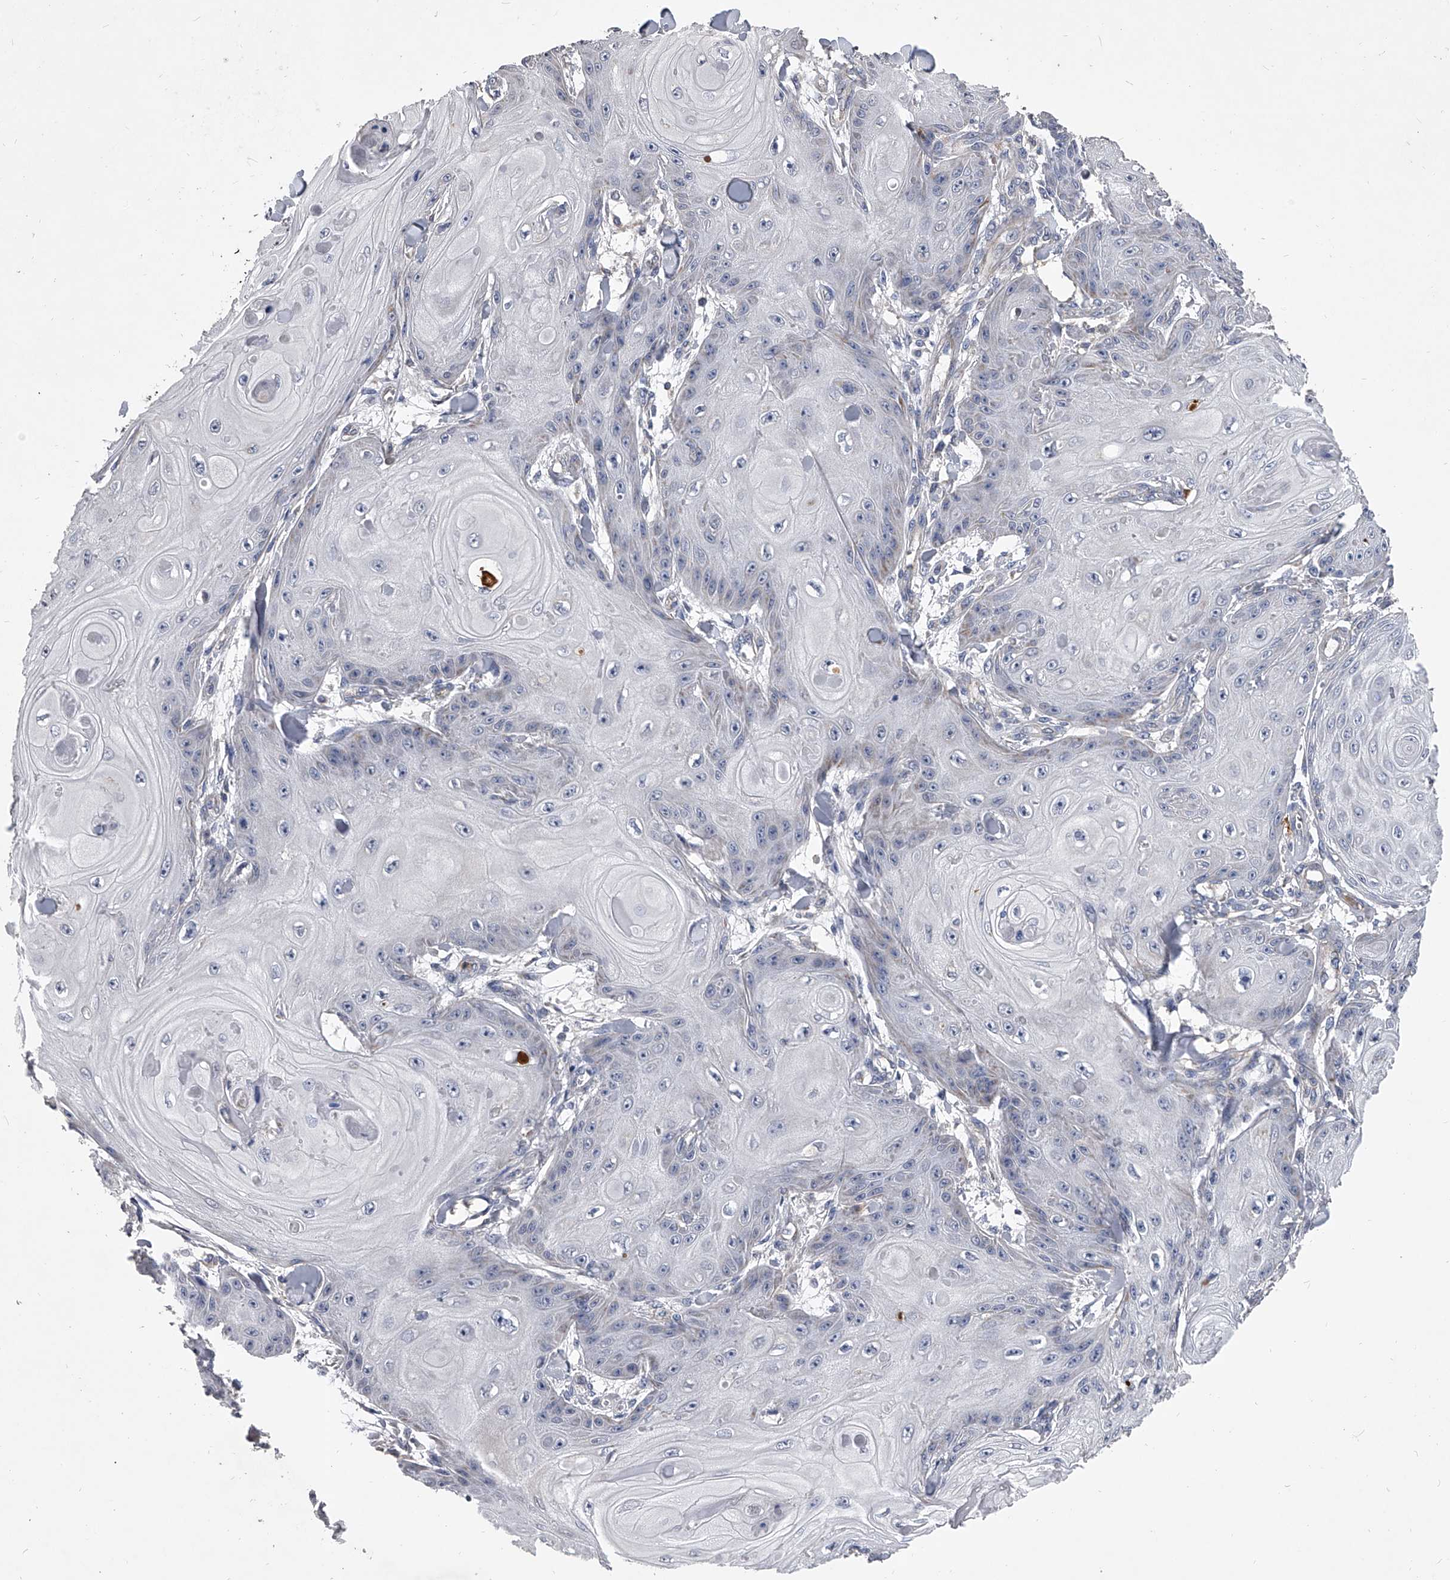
{"staining": {"intensity": "negative", "quantity": "none", "location": "none"}, "tissue": "skin cancer", "cell_type": "Tumor cells", "image_type": "cancer", "snomed": [{"axis": "morphology", "description": "Squamous cell carcinoma, NOS"}, {"axis": "topography", "description": "Skin"}], "caption": "The histopathology image displays no staining of tumor cells in squamous cell carcinoma (skin). (IHC, brightfield microscopy, high magnification).", "gene": "NRP1", "patient": {"sex": "male", "age": 74}}